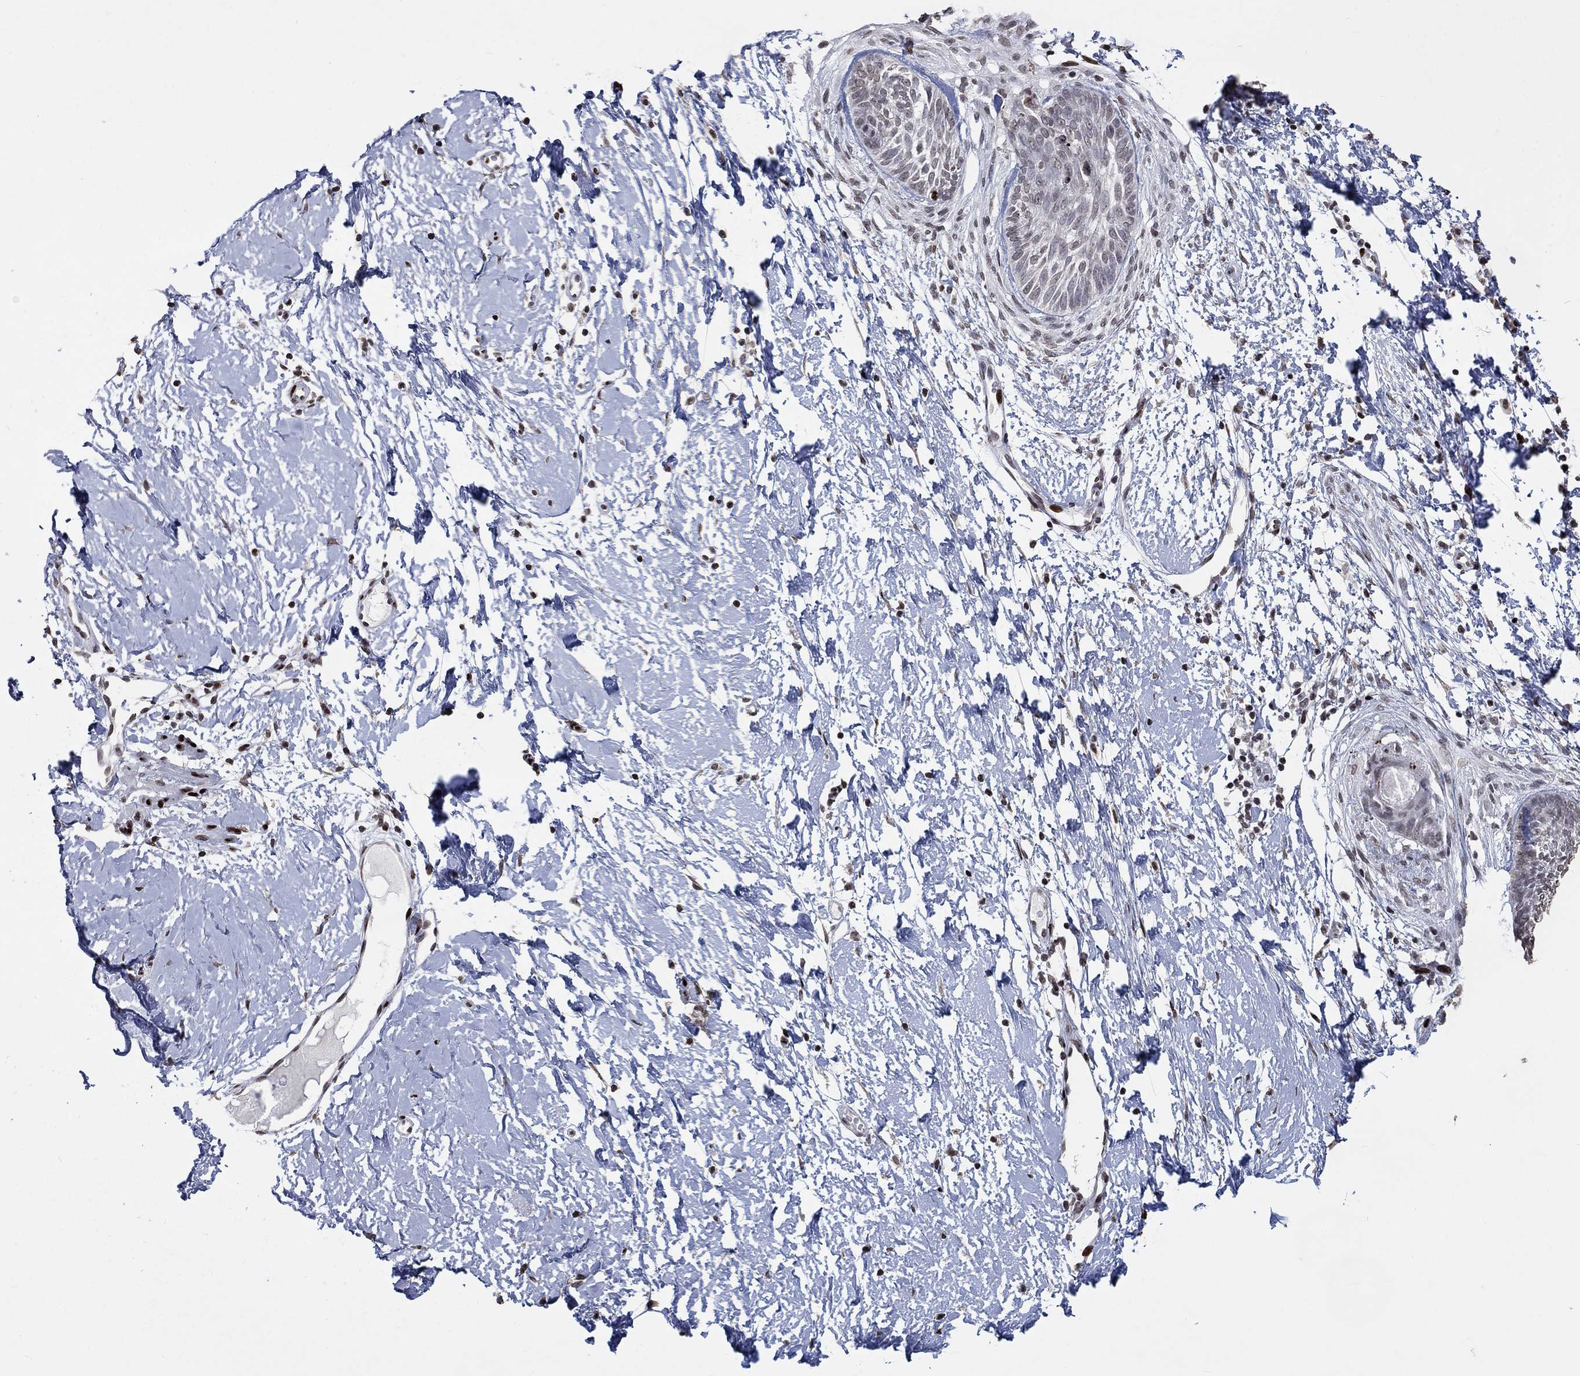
{"staining": {"intensity": "negative", "quantity": "none", "location": "none"}, "tissue": "skin cancer", "cell_type": "Tumor cells", "image_type": "cancer", "snomed": [{"axis": "morphology", "description": "Normal tissue, NOS"}, {"axis": "morphology", "description": "Basal cell carcinoma"}, {"axis": "topography", "description": "Skin"}], "caption": "Immunohistochemistry photomicrograph of neoplastic tissue: human skin basal cell carcinoma stained with DAB (3,3'-diaminobenzidine) demonstrates no significant protein expression in tumor cells. The staining was performed using DAB (3,3'-diaminobenzidine) to visualize the protein expression in brown, while the nuclei were stained in blue with hematoxylin (Magnification: 20x).", "gene": "SRSF3", "patient": {"sex": "male", "age": 84}}